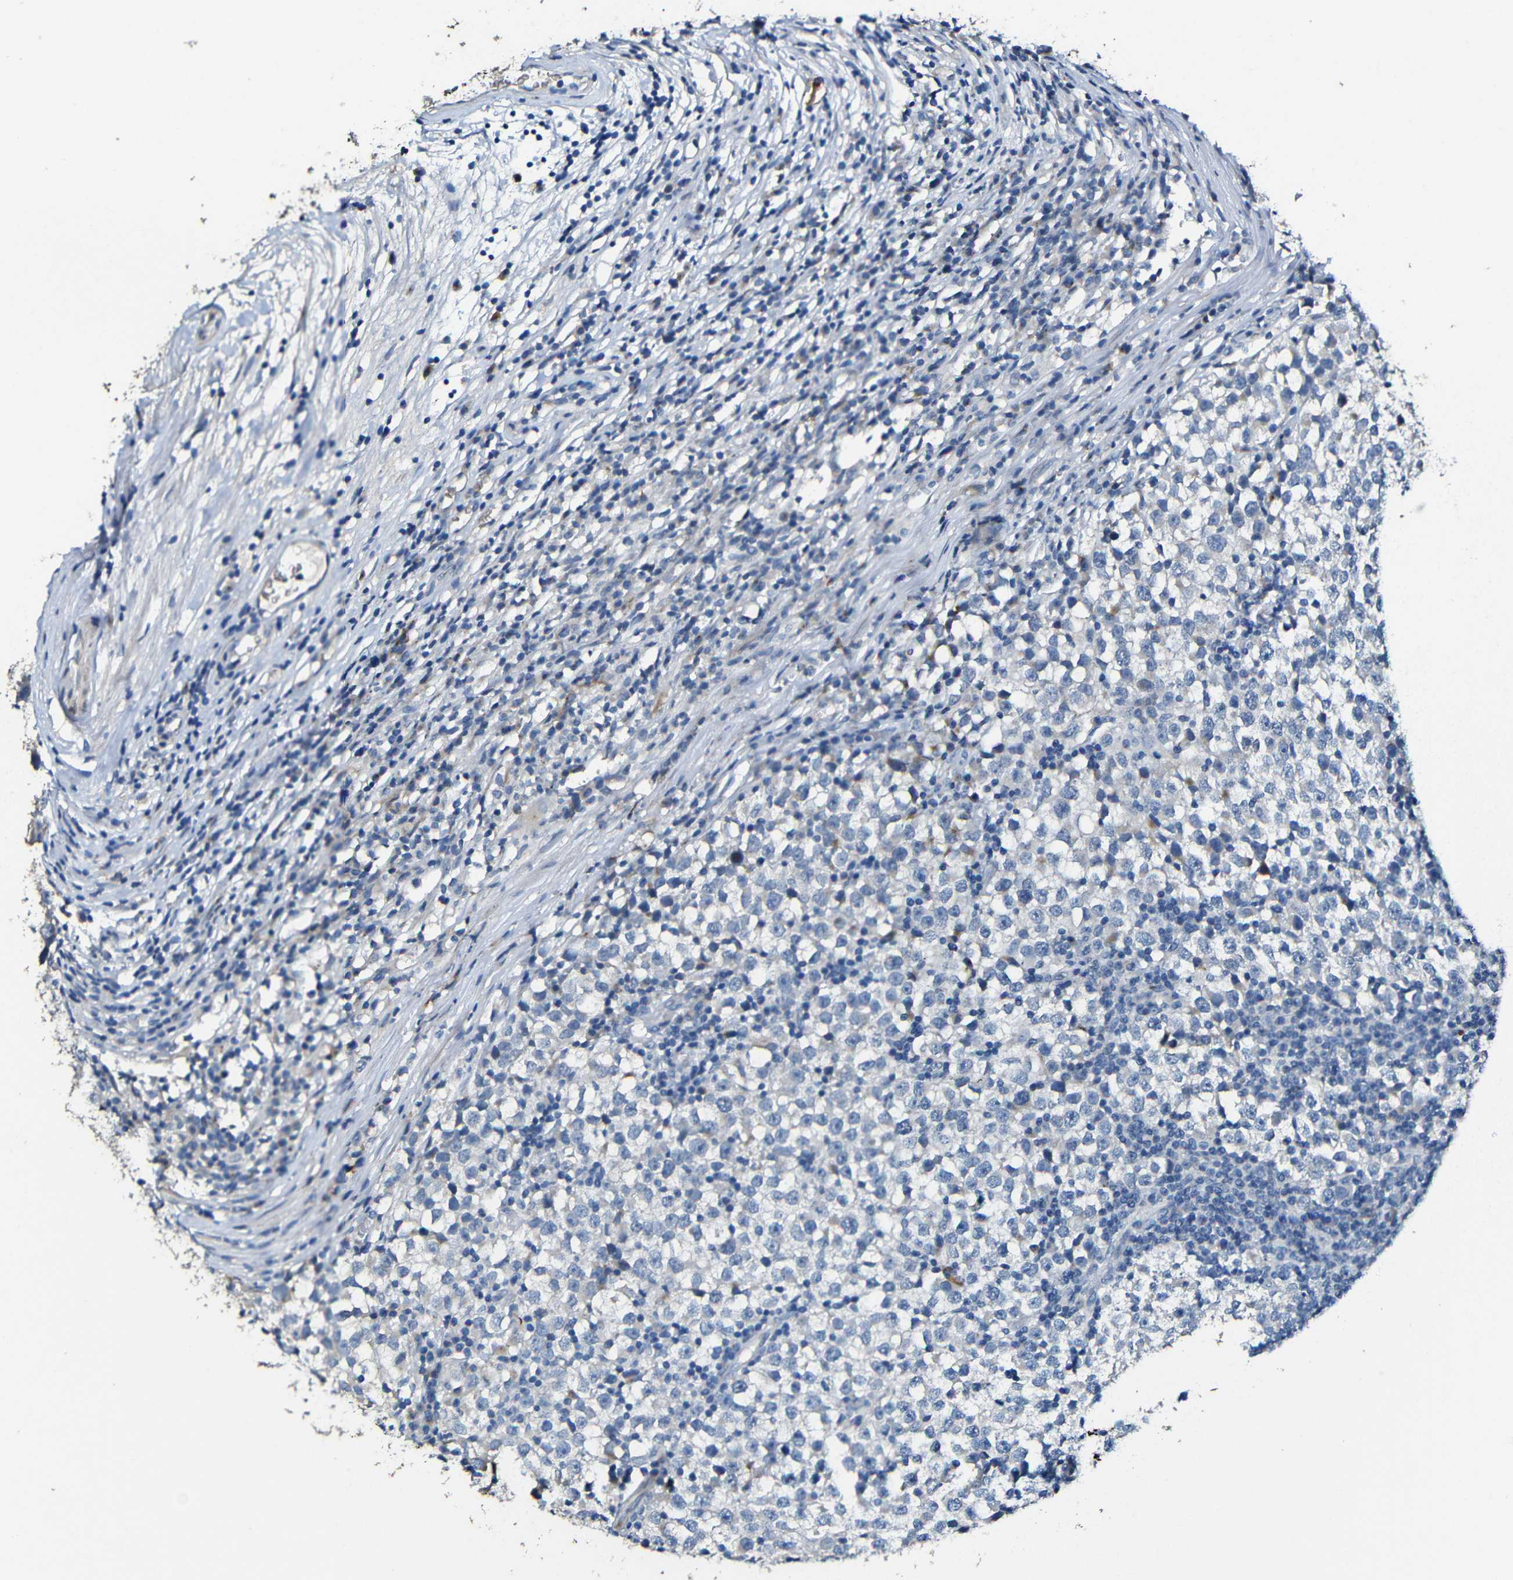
{"staining": {"intensity": "negative", "quantity": "none", "location": "none"}, "tissue": "testis cancer", "cell_type": "Tumor cells", "image_type": "cancer", "snomed": [{"axis": "morphology", "description": "Seminoma, NOS"}, {"axis": "topography", "description": "Testis"}], "caption": "Photomicrograph shows no significant protein staining in tumor cells of testis cancer.", "gene": "ACKR2", "patient": {"sex": "male", "age": 65}}